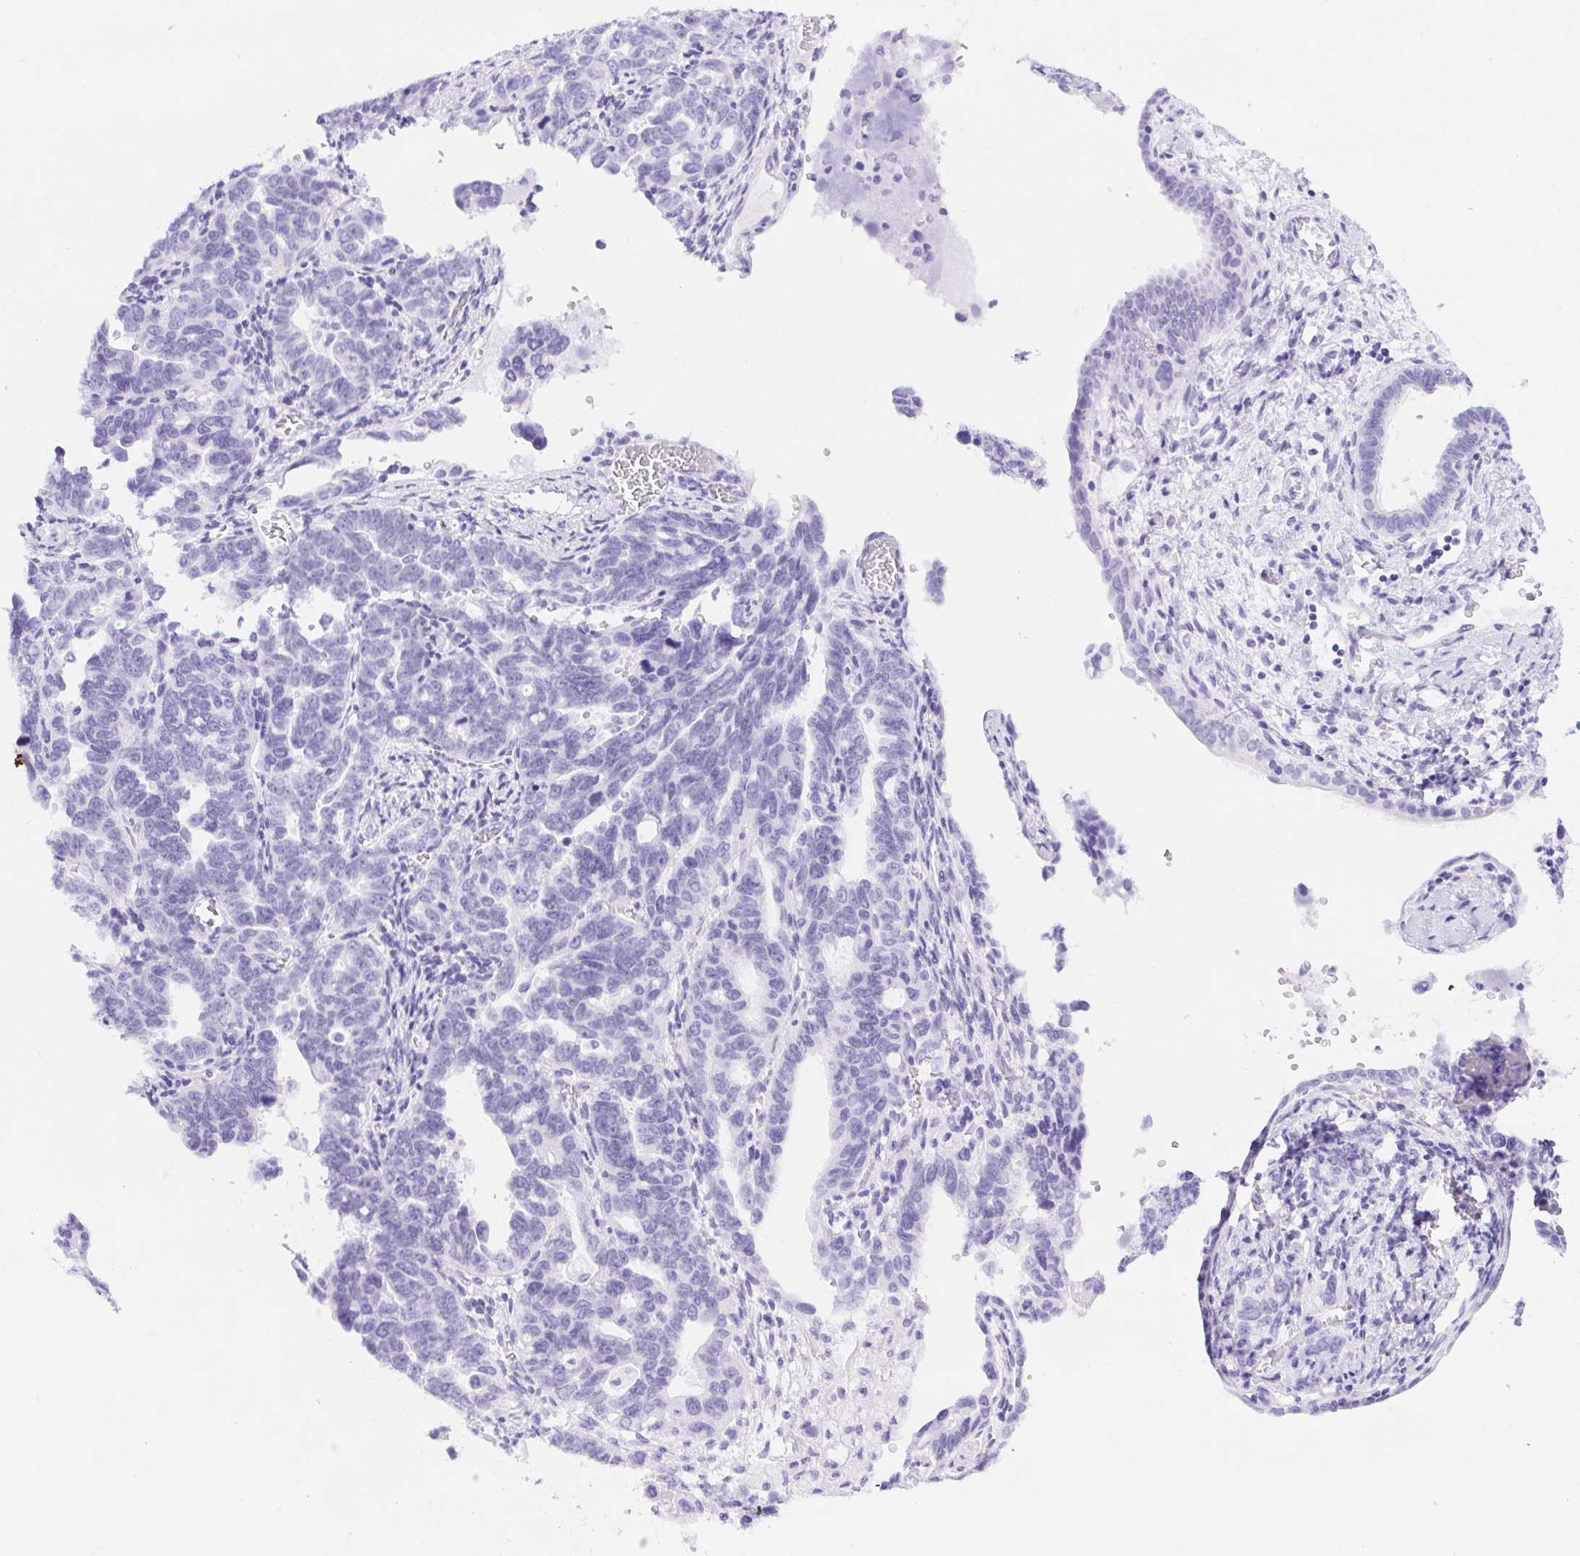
{"staining": {"intensity": "negative", "quantity": "none", "location": "none"}, "tissue": "ovarian cancer", "cell_type": "Tumor cells", "image_type": "cancer", "snomed": [{"axis": "morphology", "description": "Cystadenocarcinoma, serous, NOS"}, {"axis": "topography", "description": "Ovary"}], "caption": "The photomicrograph demonstrates no significant expression in tumor cells of serous cystadenocarcinoma (ovarian).", "gene": "ERP27", "patient": {"sex": "female", "age": 69}}